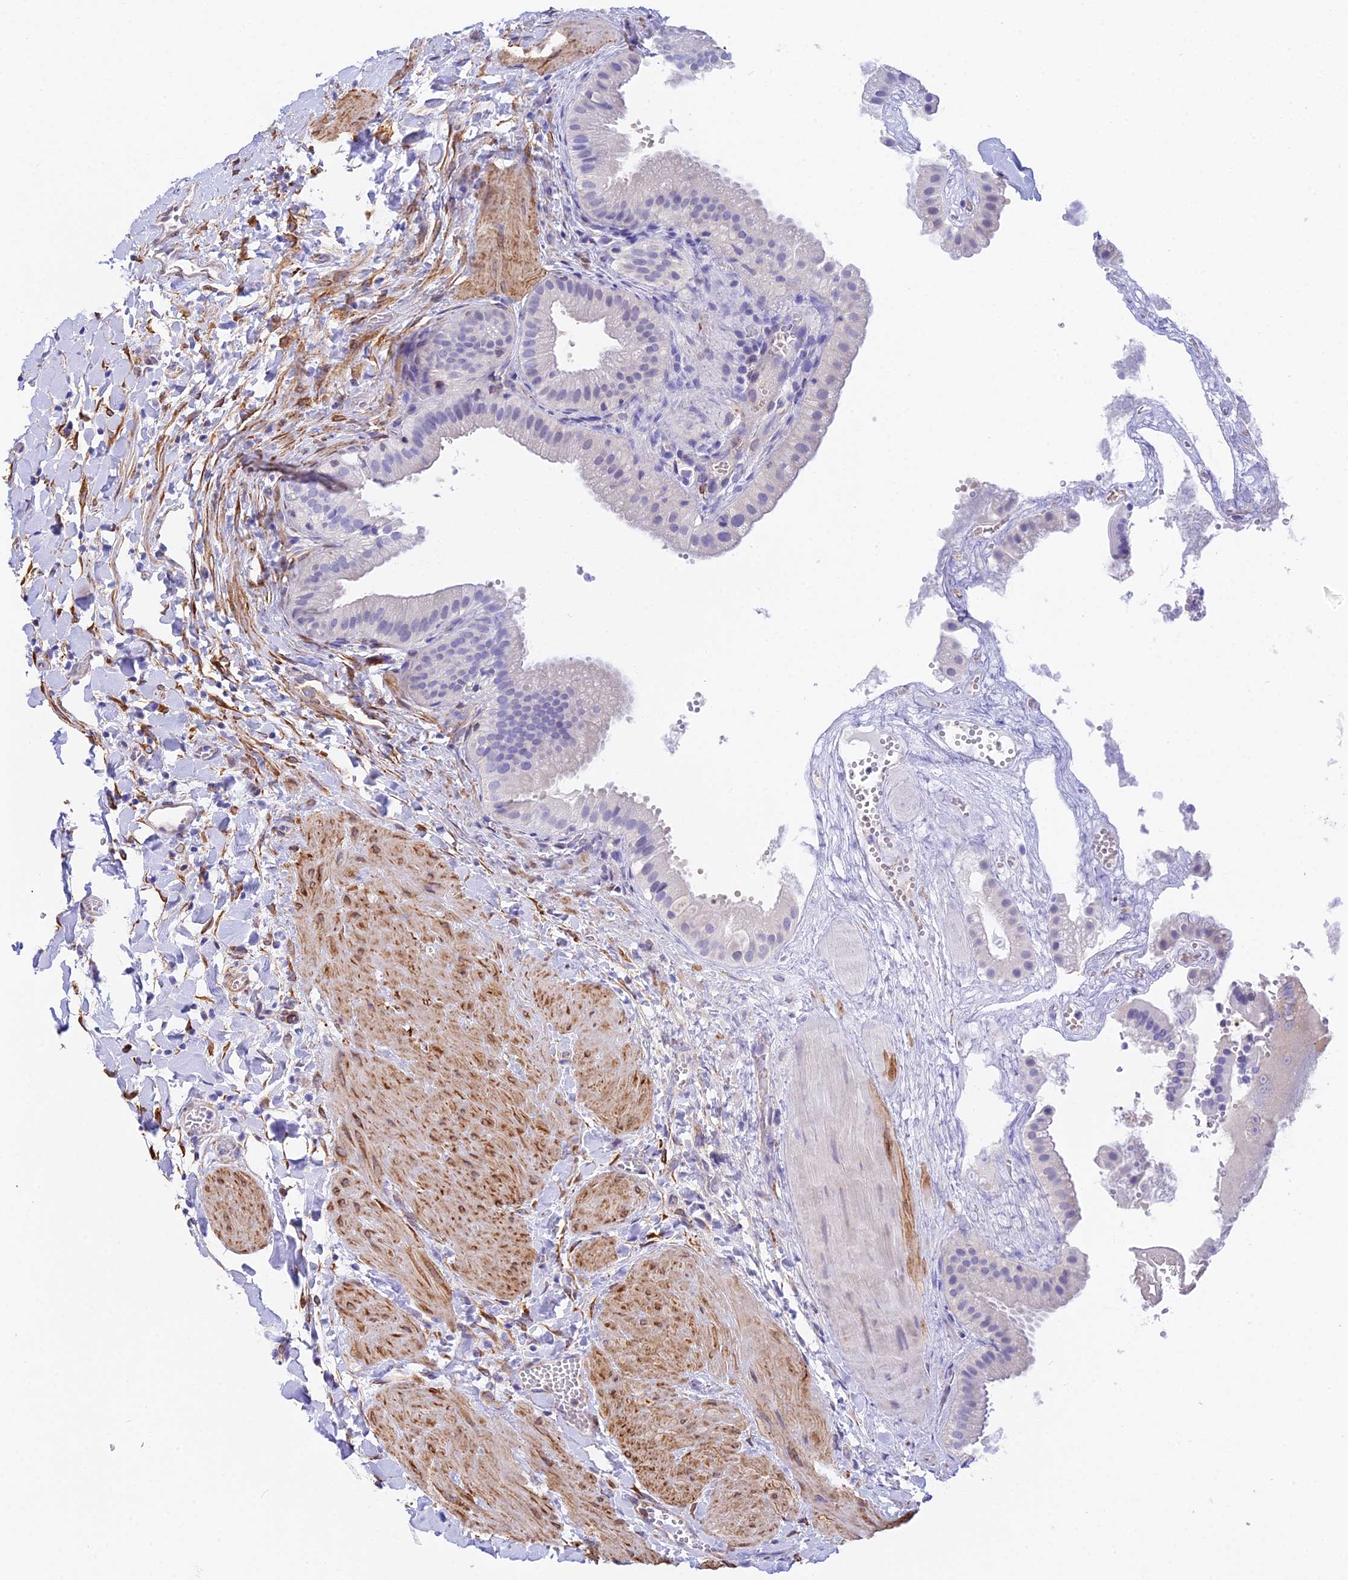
{"staining": {"intensity": "negative", "quantity": "none", "location": "none"}, "tissue": "gallbladder", "cell_type": "Glandular cells", "image_type": "normal", "snomed": [{"axis": "morphology", "description": "Normal tissue, NOS"}, {"axis": "topography", "description": "Gallbladder"}], "caption": "The image exhibits no staining of glandular cells in benign gallbladder.", "gene": "MXRA7", "patient": {"sex": "male", "age": 55}}